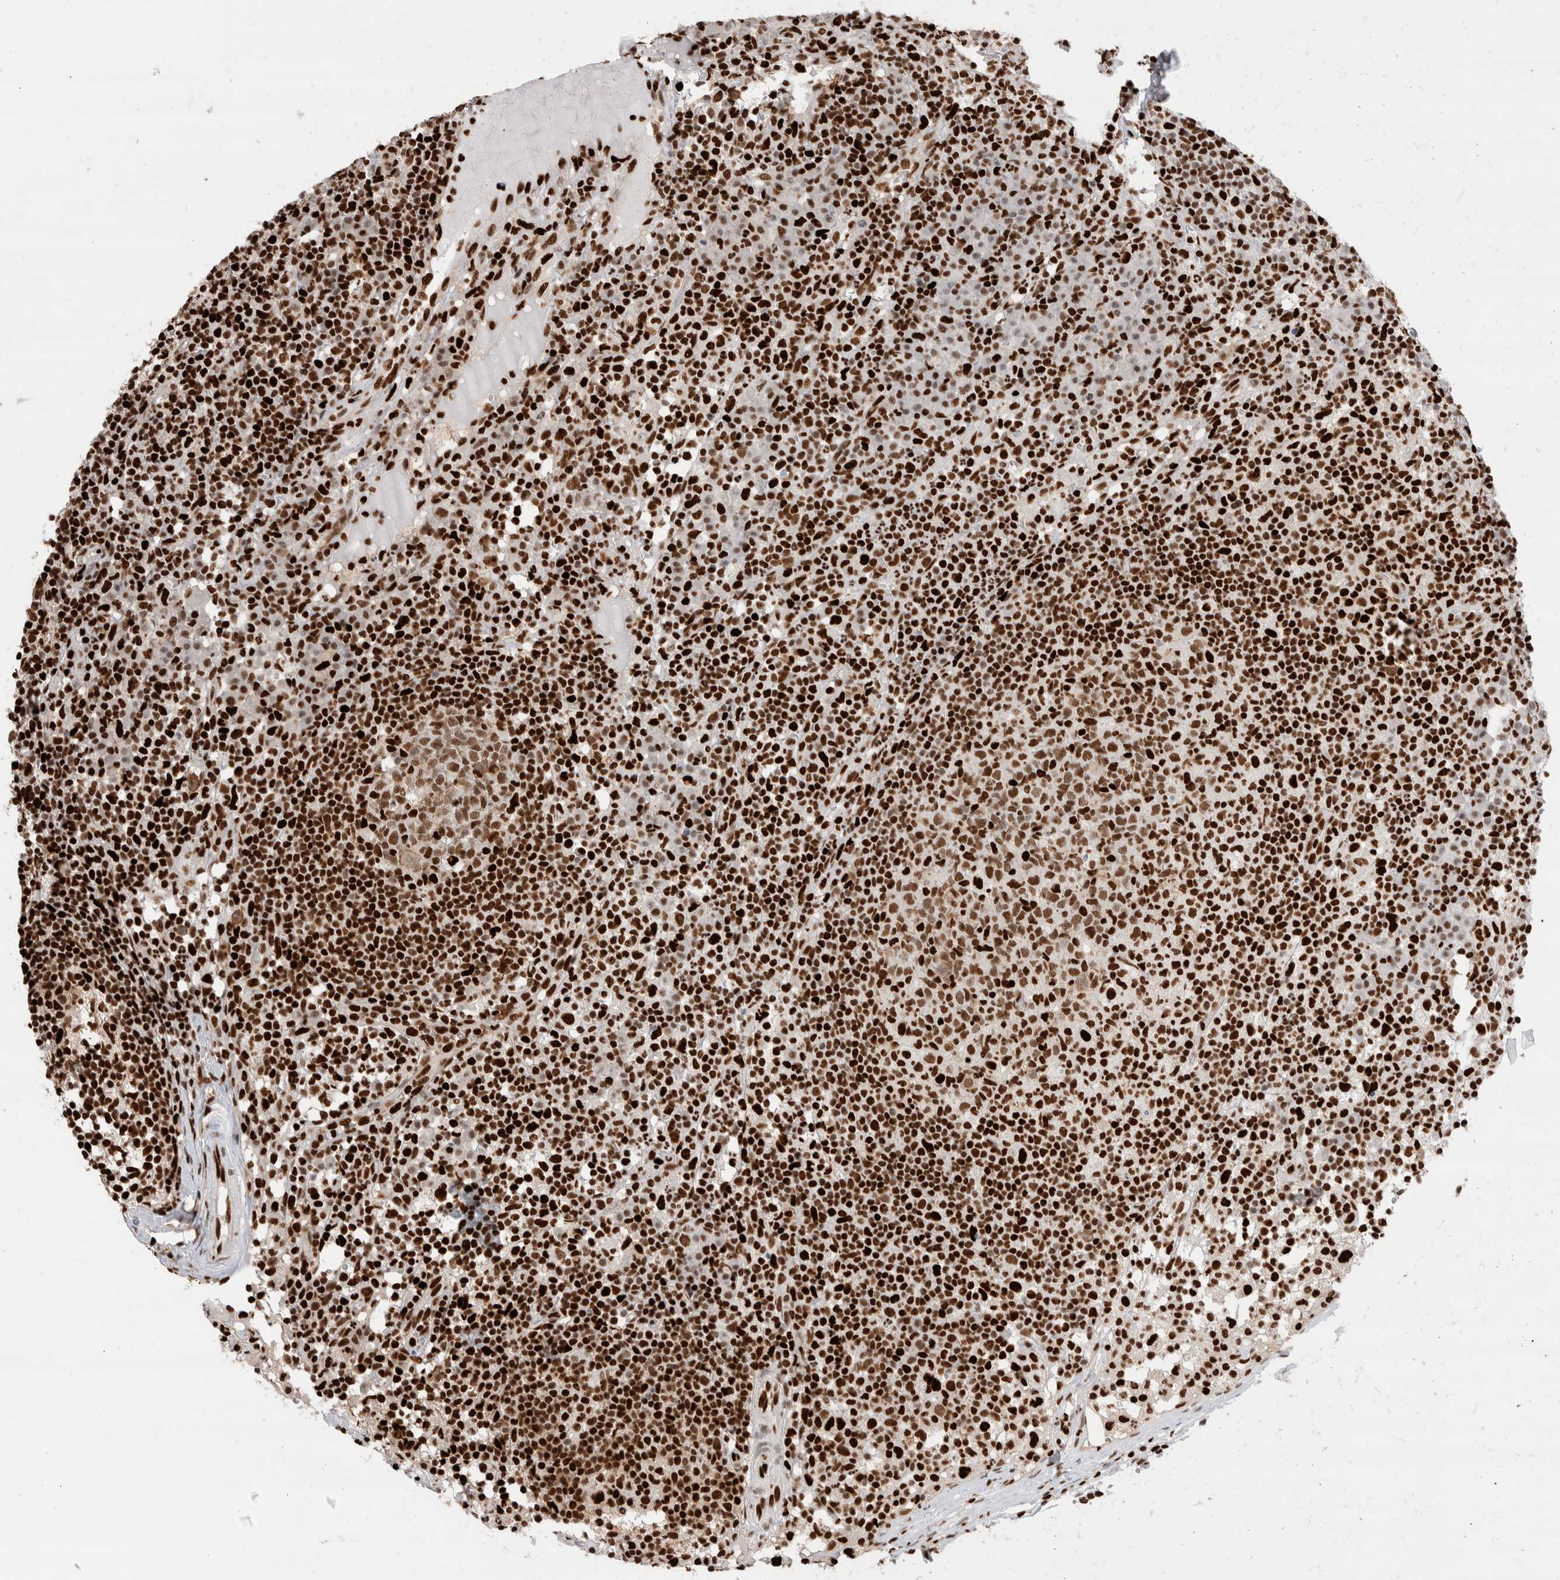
{"staining": {"intensity": "strong", "quantity": ">75%", "location": "nuclear"}, "tissue": "lymph node", "cell_type": "Germinal center cells", "image_type": "normal", "snomed": [{"axis": "morphology", "description": "Normal tissue, NOS"}, {"axis": "morphology", "description": "Inflammation, NOS"}, {"axis": "topography", "description": "Lymph node"}], "caption": "Immunohistochemistry (IHC) of unremarkable lymph node shows high levels of strong nuclear staining in approximately >75% of germinal center cells.", "gene": "C17orf49", "patient": {"sex": "male", "age": 55}}